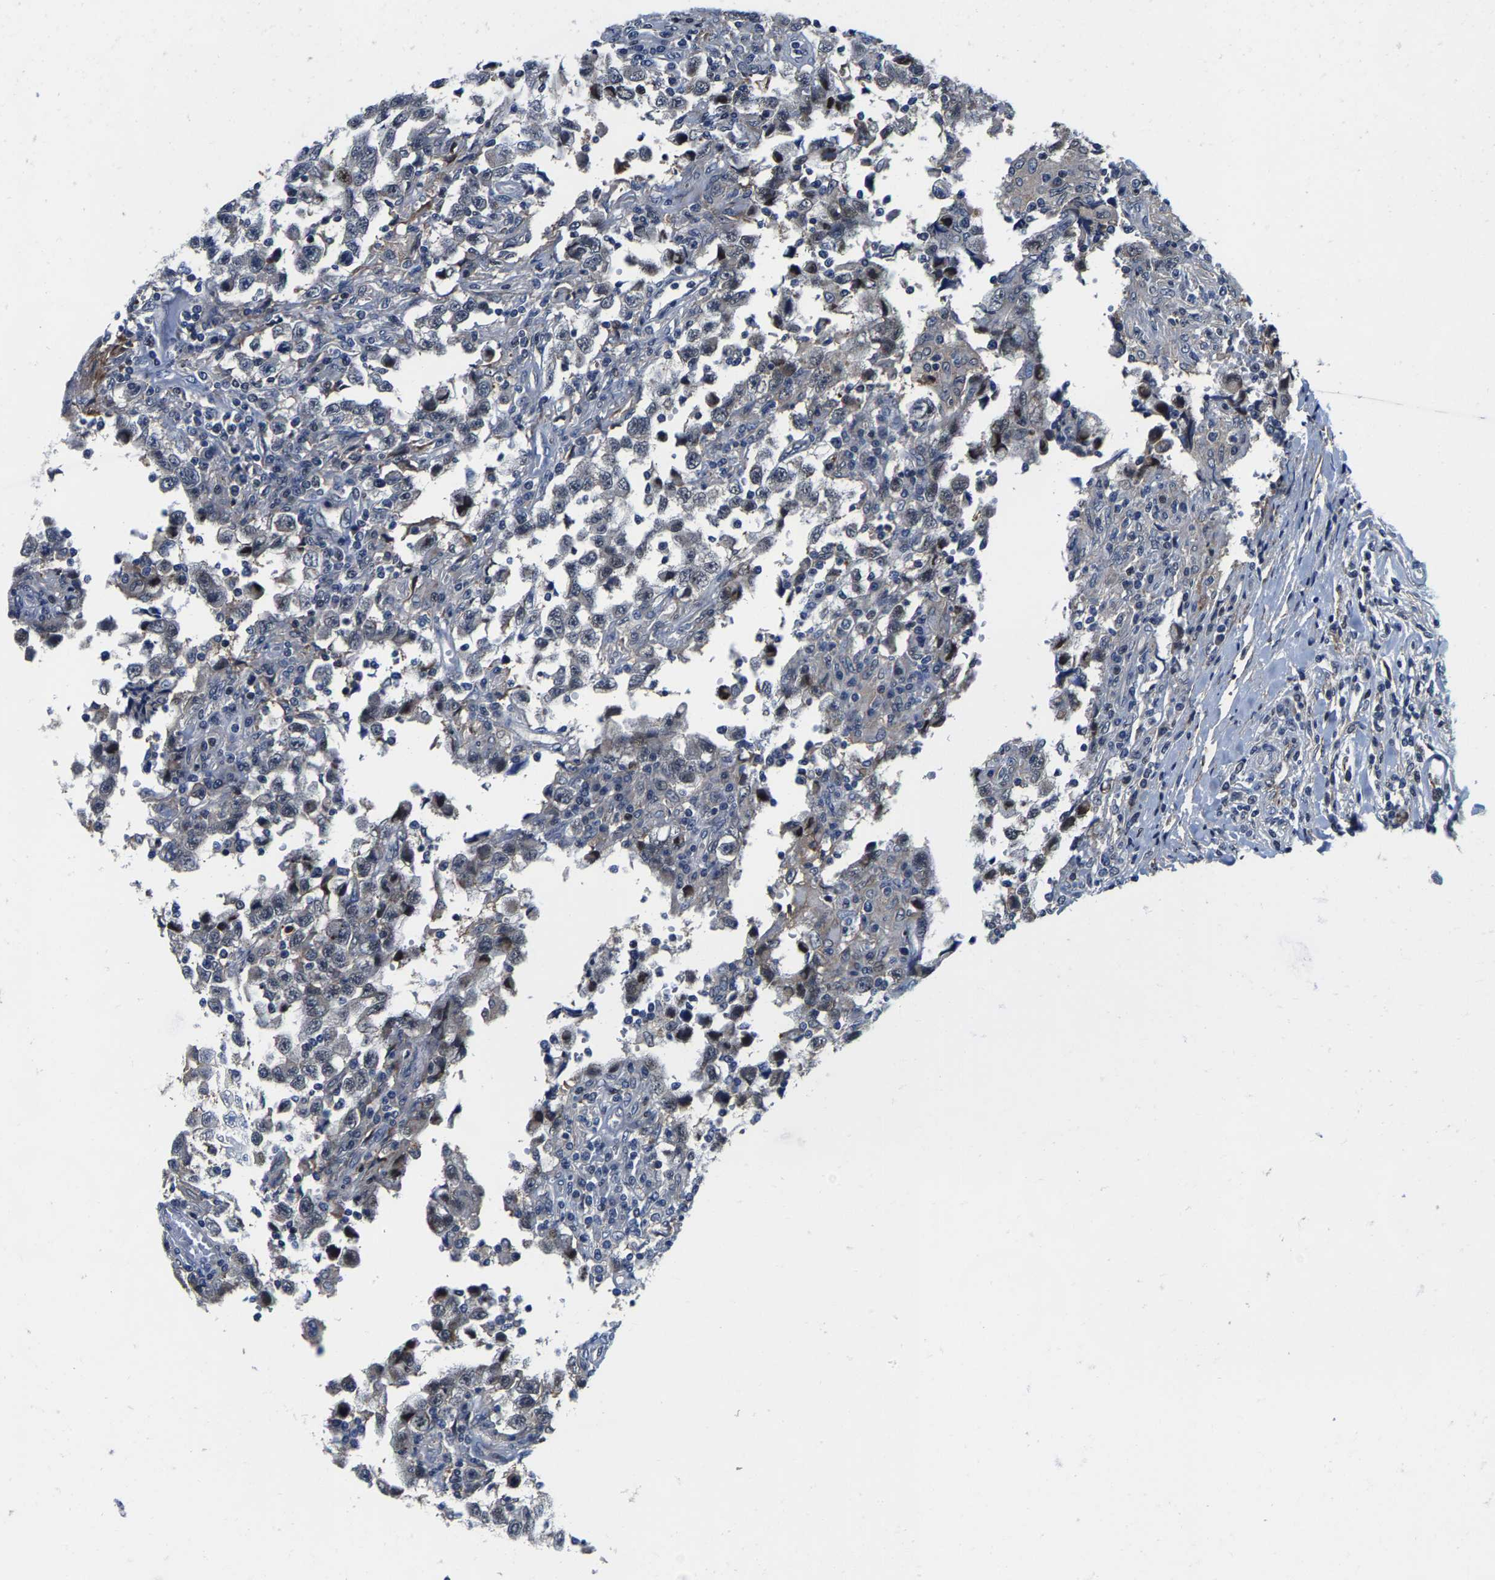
{"staining": {"intensity": "negative", "quantity": "none", "location": "none"}, "tissue": "testis cancer", "cell_type": "Tumor cells", "image_type": "cancer", "snomed": [{"axis": "morphology", "description": "Carcinoma, Embryonal, NOS"}, {"axis": "topography", "description": "Testis"}], "caption": "DAB immunohistochemical staining of embryonal carcinoma (testis) reveals no significant positivity in tumor cells.", "gene": "GTPBP10", "patient": {"sex": "male", "age": 21}}